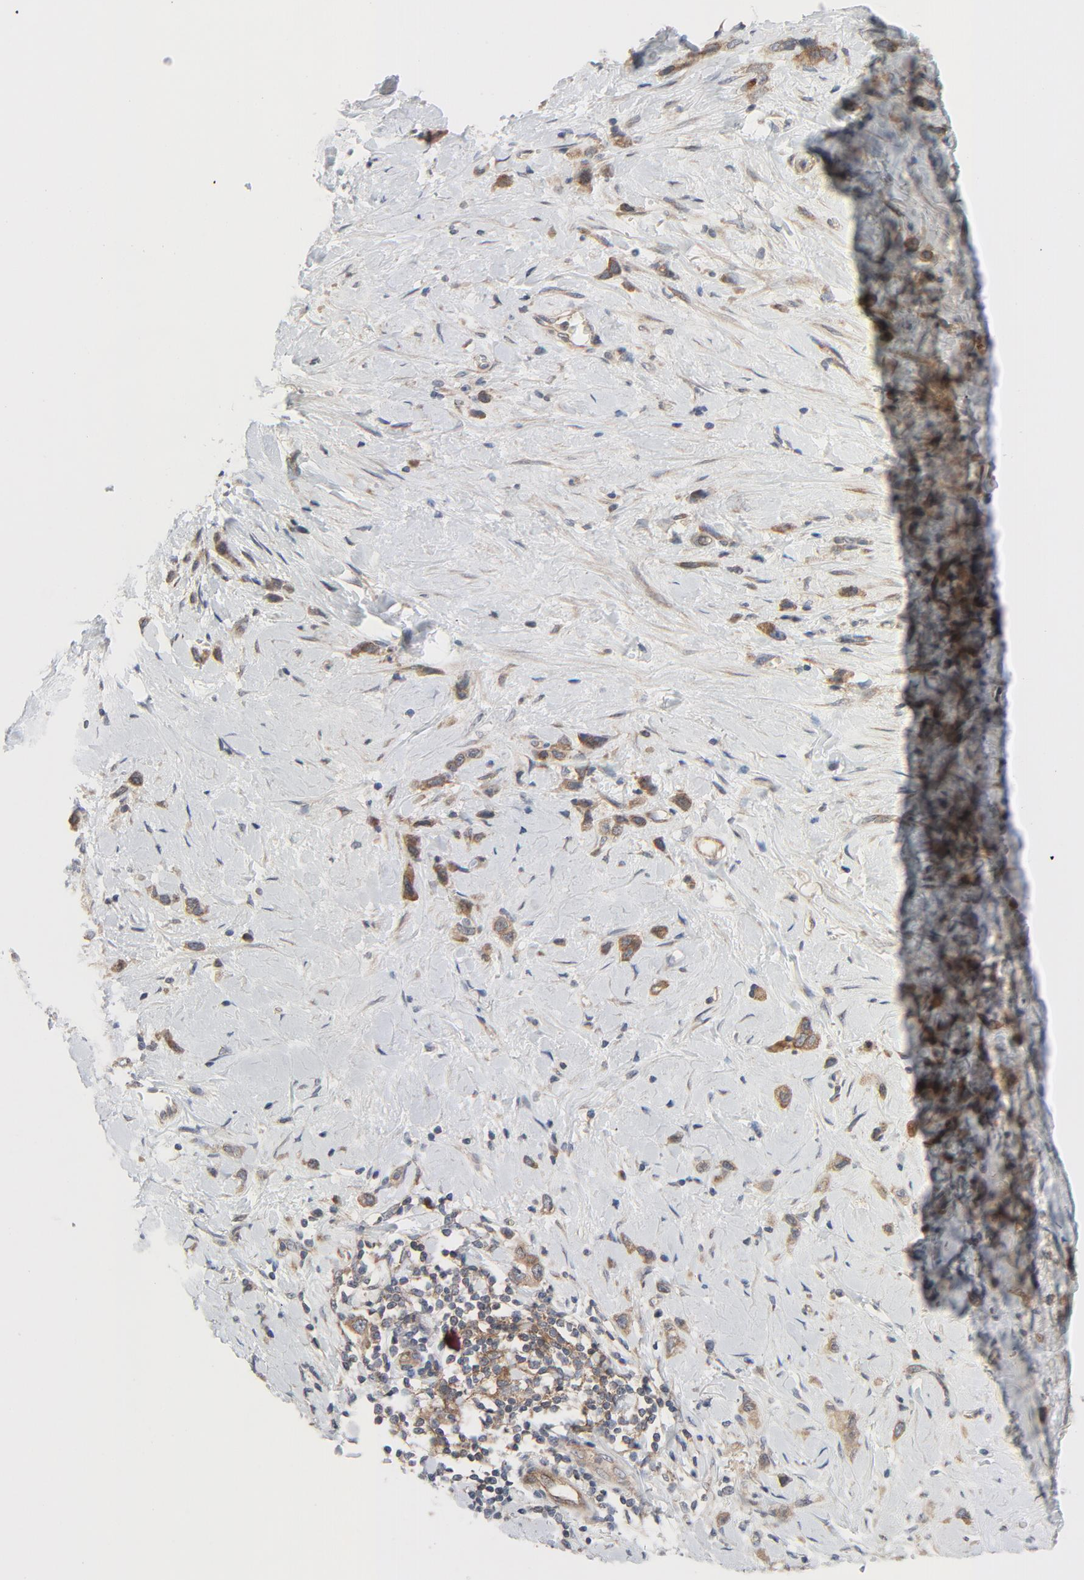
{"staining": {"intensity": "moderate", "quantity": ">75%", "location": "cytoplasmic/membranous"}, "tissue": "stomach cancer", "cell_type": "Tumor cells", "image_type": "cancer", "snomed": [{"axis": "morphology", "description": "Normal tissue, NOS"}, {"axis": "morphology", "description": "Adenocarcinoma, NOS"}, {"axis": "morphology", "description": "Adenocarcinoma, High grade"}, {"axis": "topography", "description": "Stomach, upper"}, {"axis": "topography", "description": "Stomach"}], "caption": "This is an image of IHC staining of stomach cancer (adenocarcinoma (high-grade)), which shows moderate positivity in the cytoplasmic/membranous of tumor cells.", "gene": "TSG101", "patient": {"sex": "female", "age": 65}}